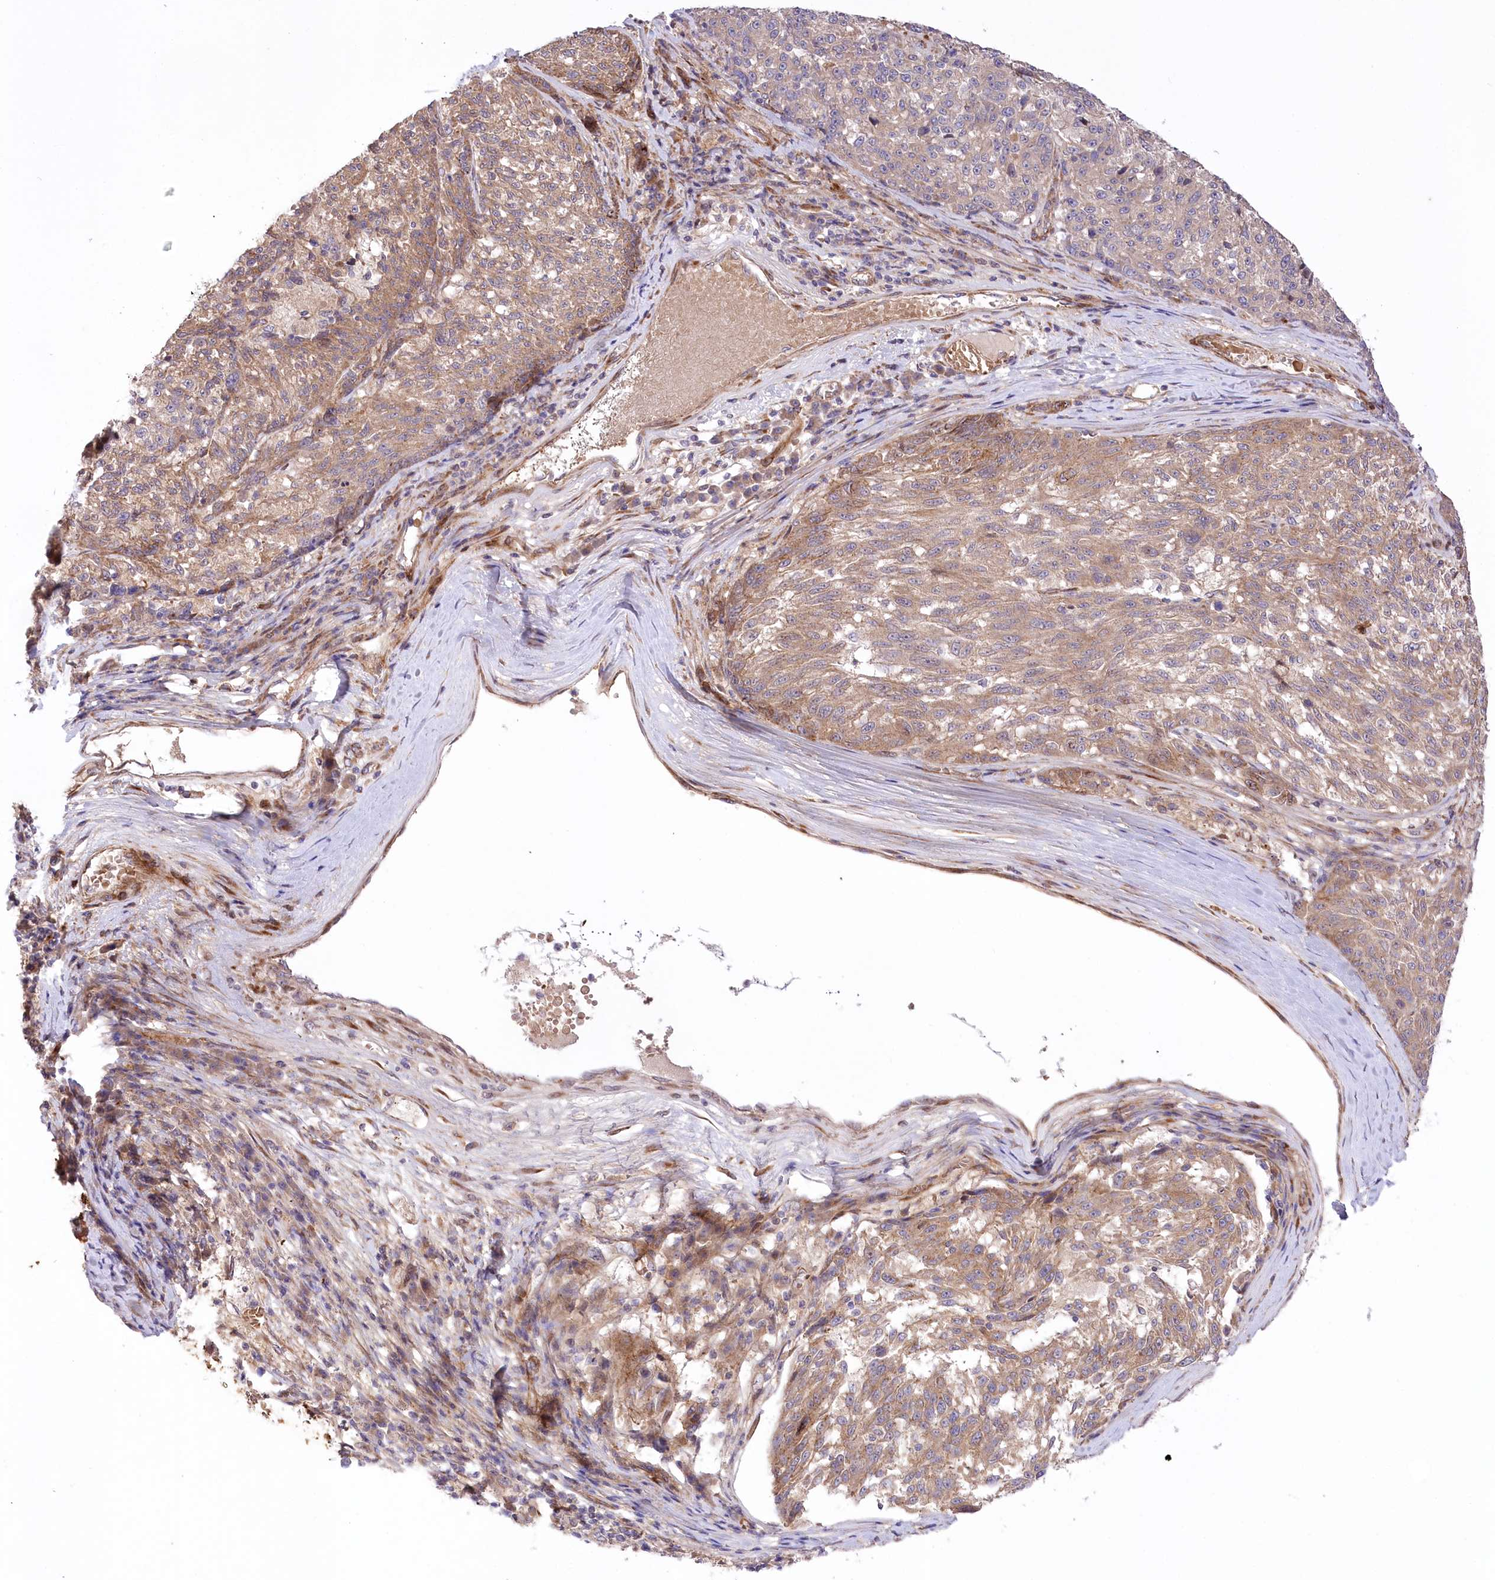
{"staining": {"intensity": "moderate", "quantity": ">75%", "location": "cytoplasmic/membranous"}, "tissue": "melanoma", "cell_type": "Tumor cells", "image_type": "cancer", "snomed": [{"axis": "morphology", "description": "Malignant melanoma, NOS"}, {"axis": "topography", "description": "Skin"}], "caption": "The micrograph reveals a brown stain indicating the presence of a protein in the cytoplasmic/membranous of tumor cells in melanoma. (DAB (3,3'-diaminobenzidine) = brown stain, brightfield microscopy at high magnification).", "gene": "TRUB1", "patient": {"sex": "male", "age": 53}}